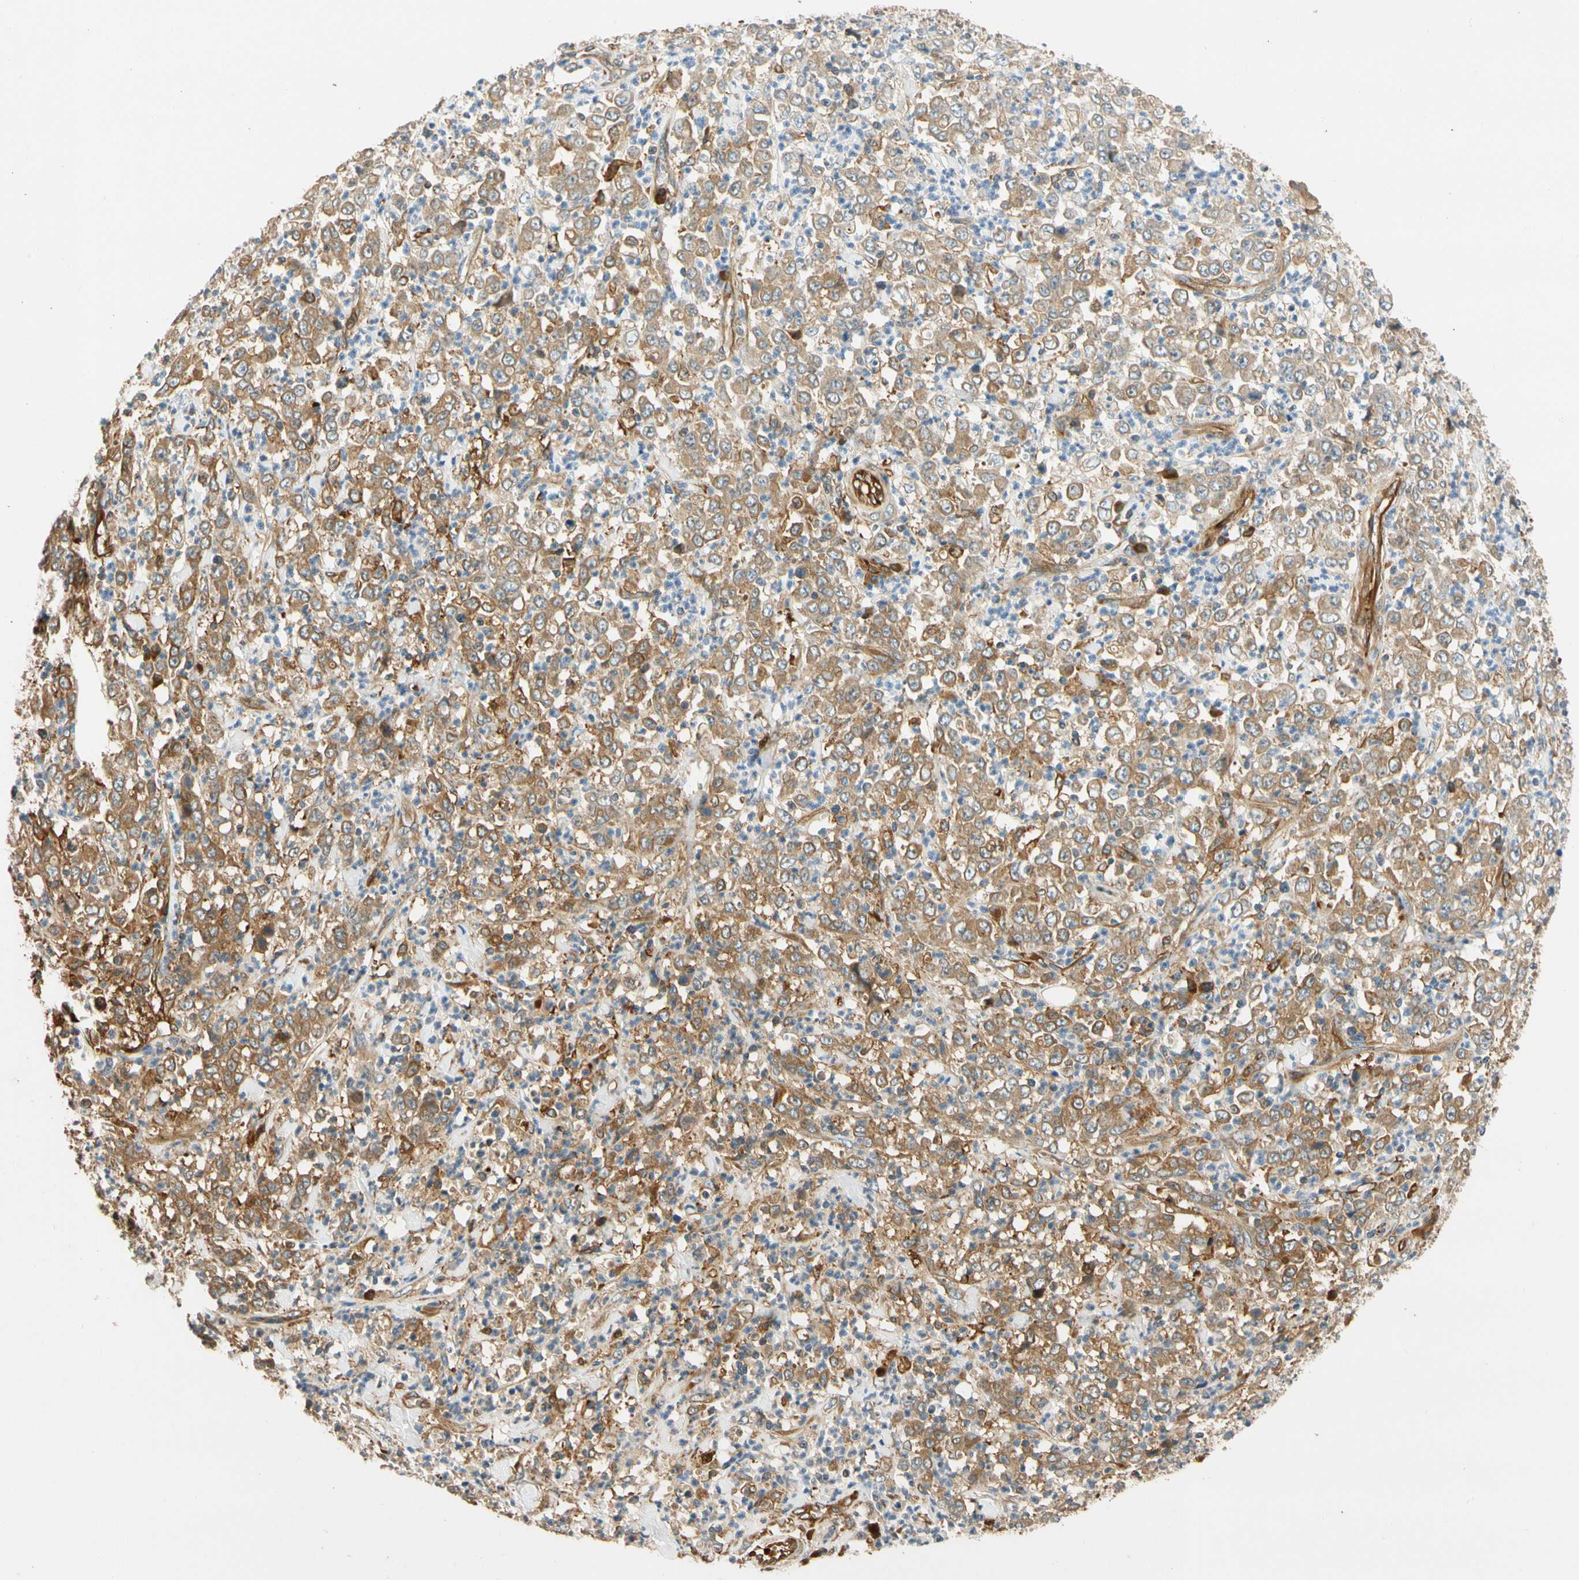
{"staining": {"intensity": "moderate", "quantity": ">75%", "location": "cytoplasmic/membranous"}, "tissue": "stomach cancer", "cell_type": "Tumor cells", "image_type": "cancer", "snomed": [{"axis": "morphology", "description": "Adenocarcinoma, NOS"}, {"axis": "topography", "description": "Stomach, lower"}], "caption": "Immunohistochemistry staining of adenocarcinoma (stomach), which exhibits medium levels of moderate cytoplasmic/membranous positivity in about >75% of tumor cells indicating moderate cytoplasmic/membranous protein positivity. The staining was performed using DAB (brown) for protein detection and nuclei were counterstained in hematoxylin (blue).", "gene": "PARP14", "patient": {"sex": "female", "age": 71}}